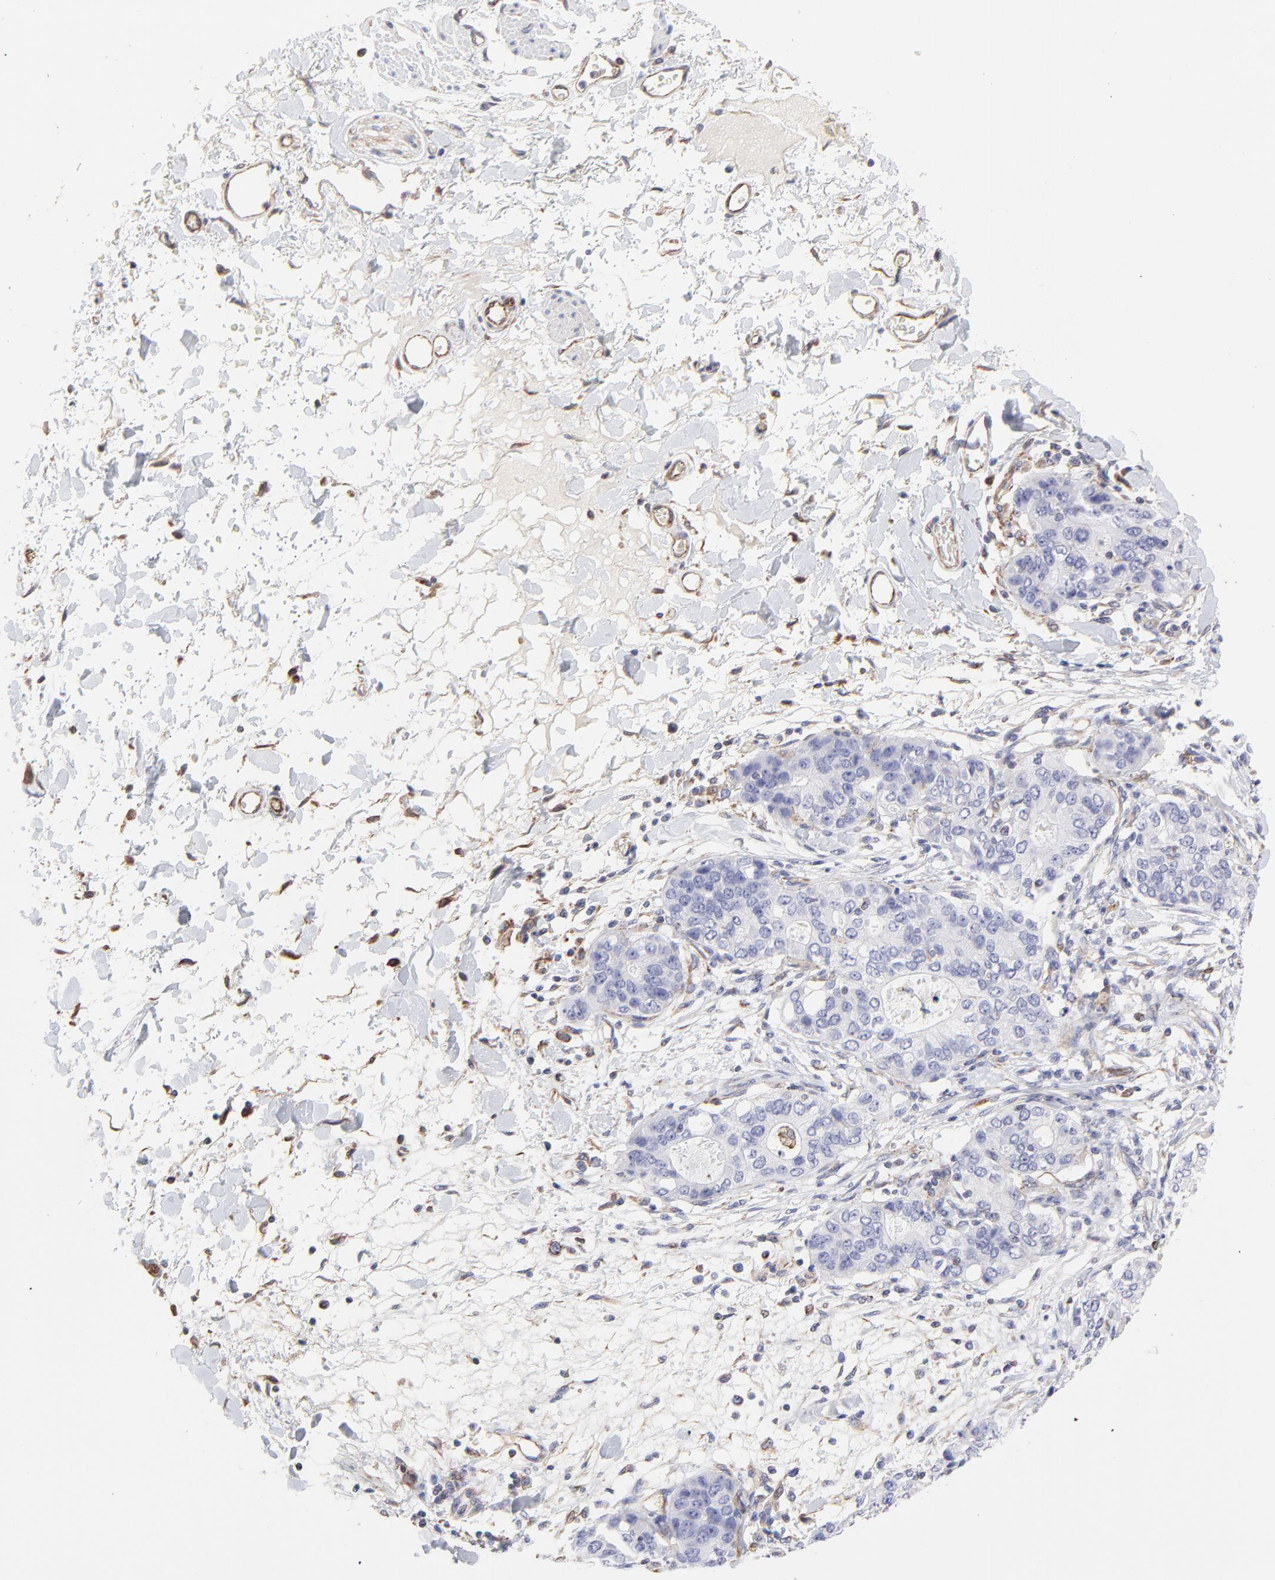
{"staining": {"intensity": "negative", "quantity": "none", "location": "none"}, "tissue": "stomach cancer", "cell_type": "Tumor cells", "image_type": "cancer", "snomed": [{"axis": "morphology", "description": "Adenocarcinoma, NOS"}, {"axis": "topography", "description": "Esophagus"}, {"axis": "topography", "description": "Stomach"}], "caption": "There is no significant positivity in tumor cells of stomach cancer.", "gene": "COX8C", "patient": {"sex": "male", "age": 74}}